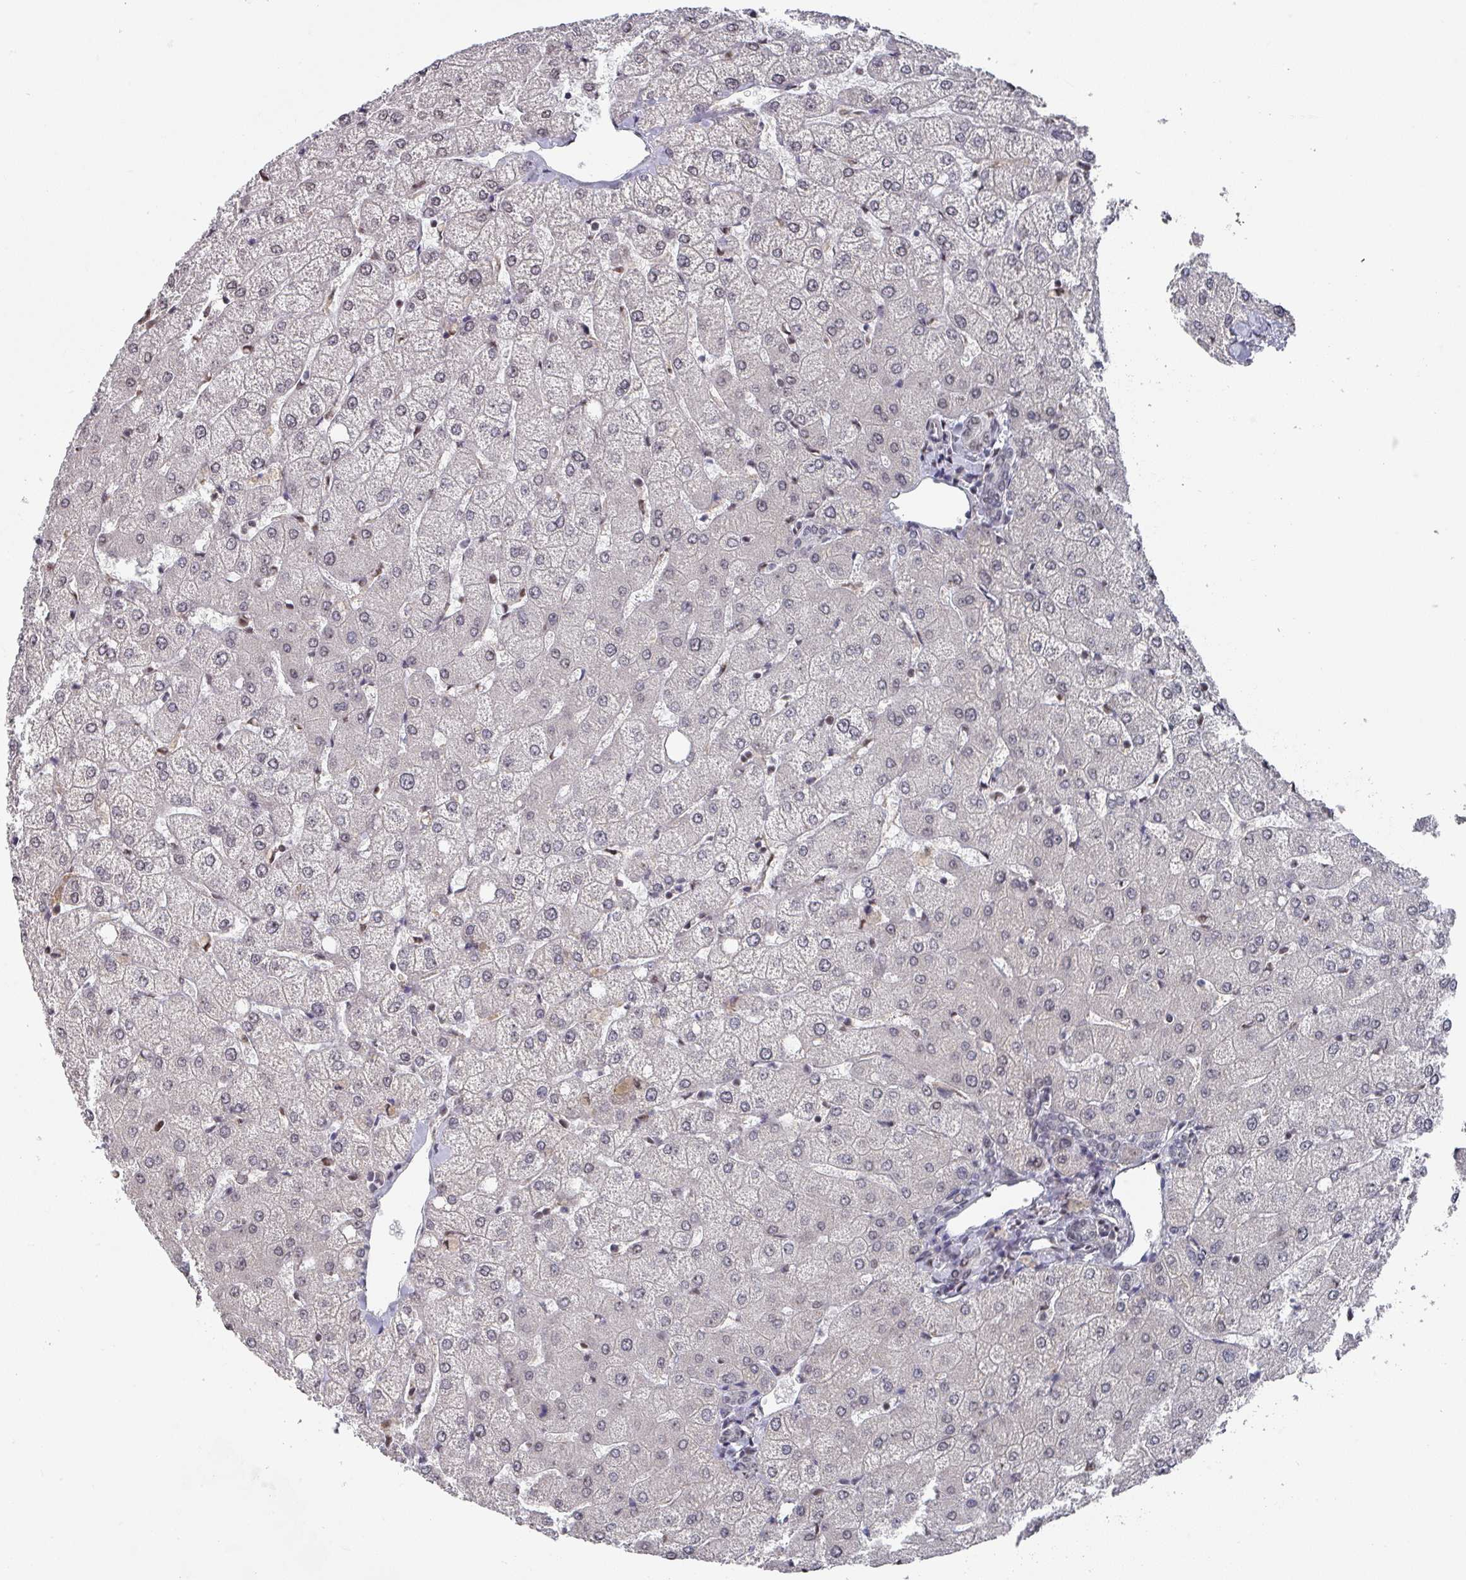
{"staining": {"intensity": "negative", "quantity": "none", "location": "none"}, "tissue": "liver", "cell_type": "Cholangiocytes", "image_type": "normal", "snomed": [{"axis": "morphology", "description": "Normal tissue, NOS"}, {"axis": "topography", "description": "Liver"}], "caption": "Liver stained for a protein using immunohistochemistry displays no positivity cholangiocytes.", "gene": "ZNF654", "patient": {"sex": "female", "age": 54}}